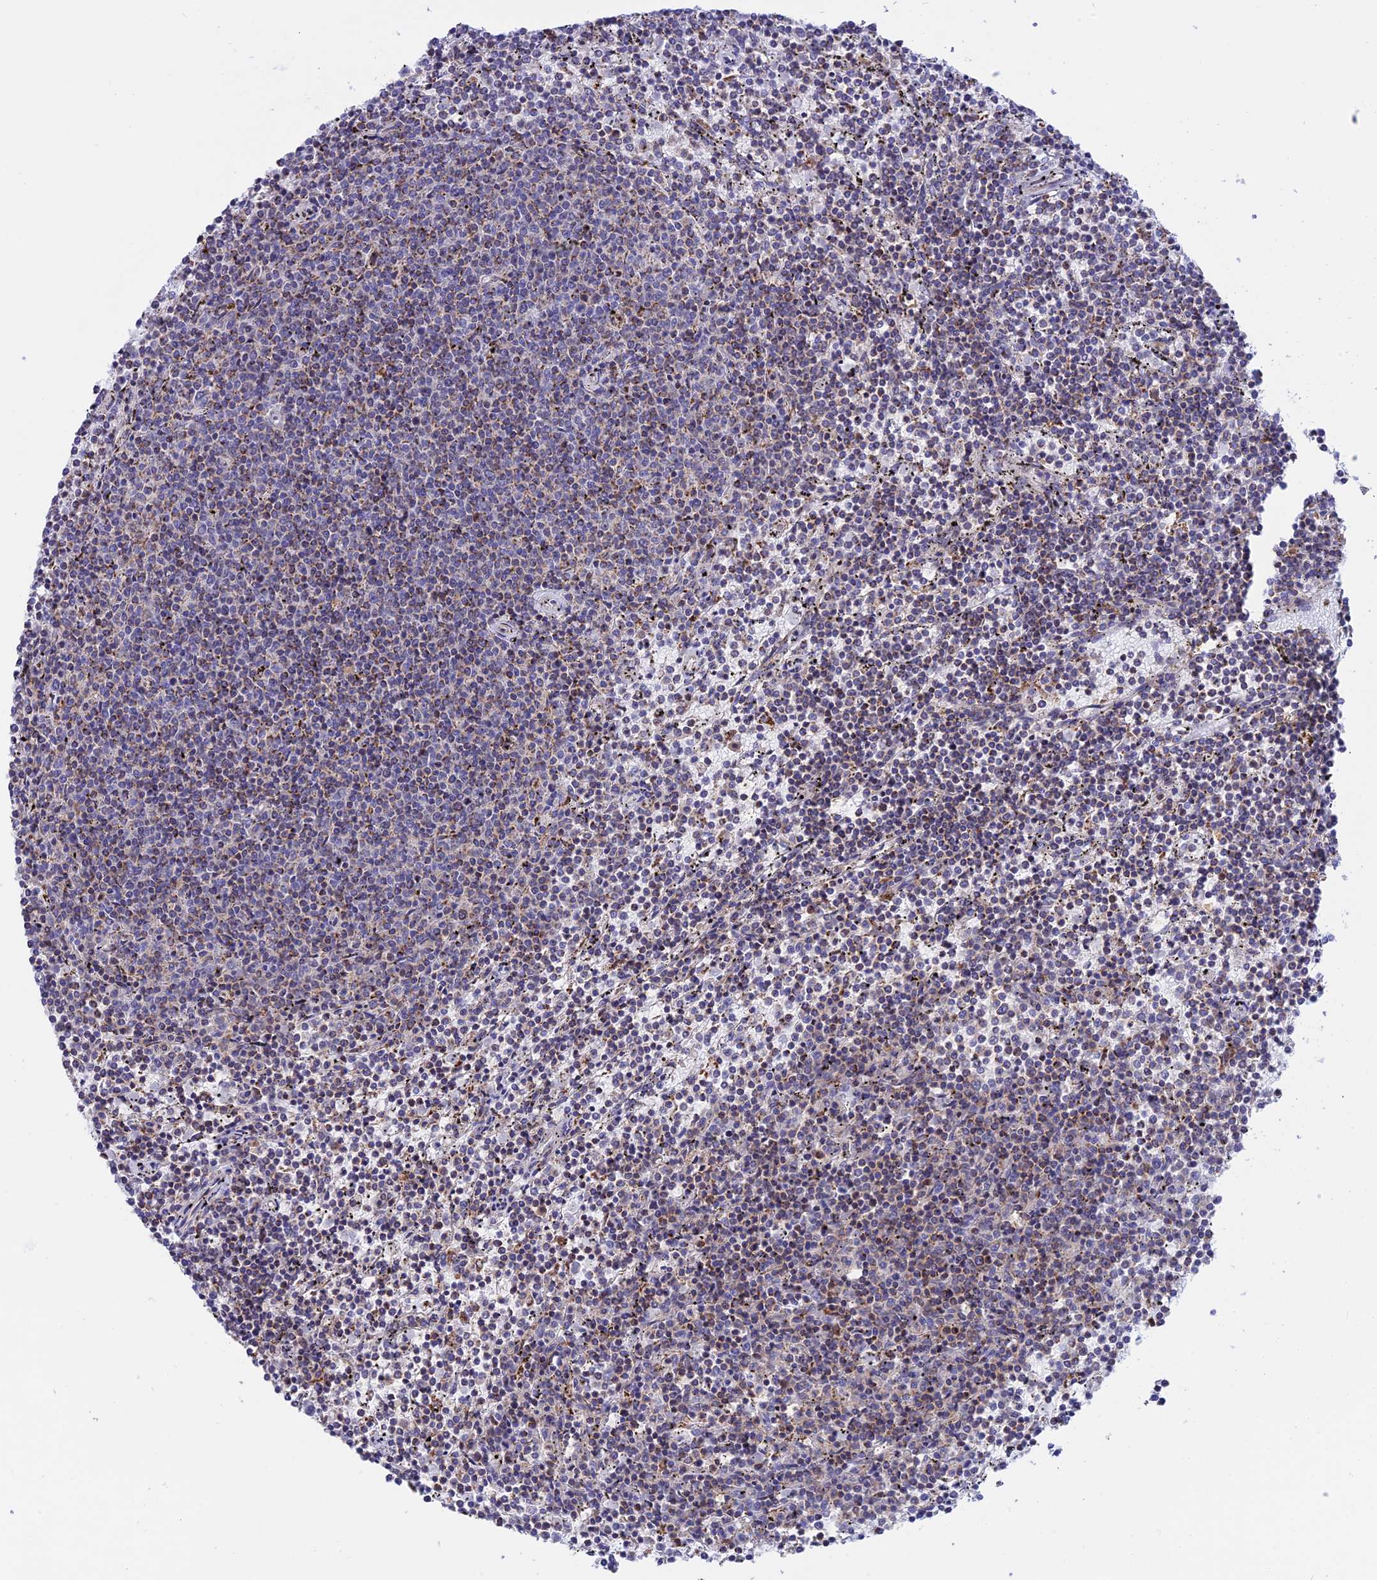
{"staining": {"intensity": "moderate", "quantity": ">75%", "location": "cytoplasmic/membranous"}, "tissue": "lymphoma", "cell_type": "Tumor cells", "image_type": "cancer", "snomed": [{"axis": "morphology", "description": "Malignant lymphoma, non-Hodgkin's type, Low grade"}, {"axis": "topography", "description": "Spleen"}], "caption": "High-power microscopy captured an IHC image of malignant lymphoma, non-Hodgkin's type (low-grade), revealing moderate cytoplasmic/membranous expression in approximately >75% of tumor cells.", "gene": "GCDH", "patient": {"sex": "female", "age": 50}}